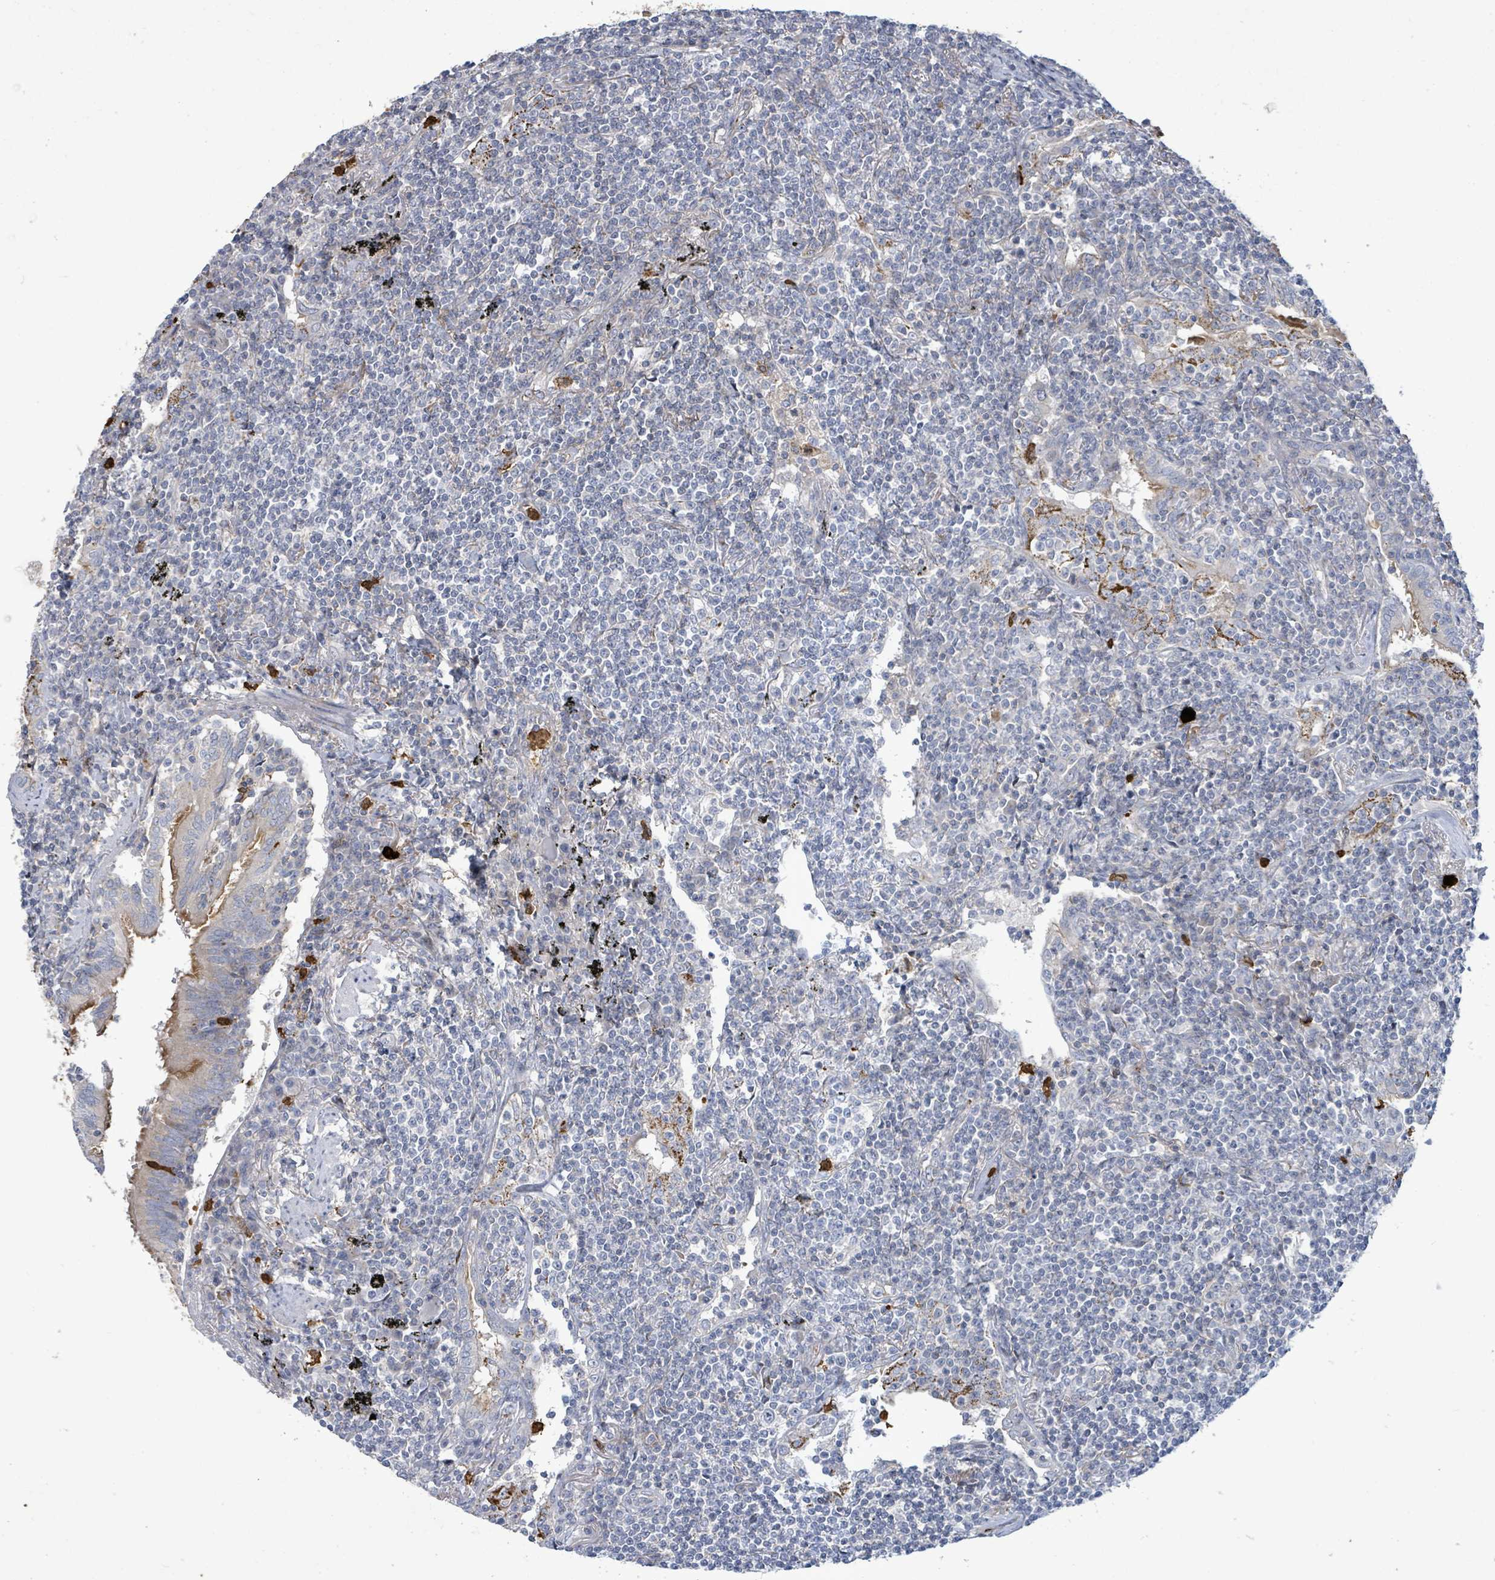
{"staining": {"intensity": "negative", "quantity": "none", "location": "none"}, "tissue": "lymphoma", "cell_type": "Tumor cells", "image_type": "cancer", "snomed": [{"axis": "morphology", "description": "Malignant lymphoma, non-Hodgkin's type, Low grade"}, {"axis": "topography", "description": "Lung"}], "caption": "This is an IHC histopathology image of human lymphoma. There is no positivity in tumor cells.", "gene": "FAM210A", "patient": {"sex": "female", "age": 71}}